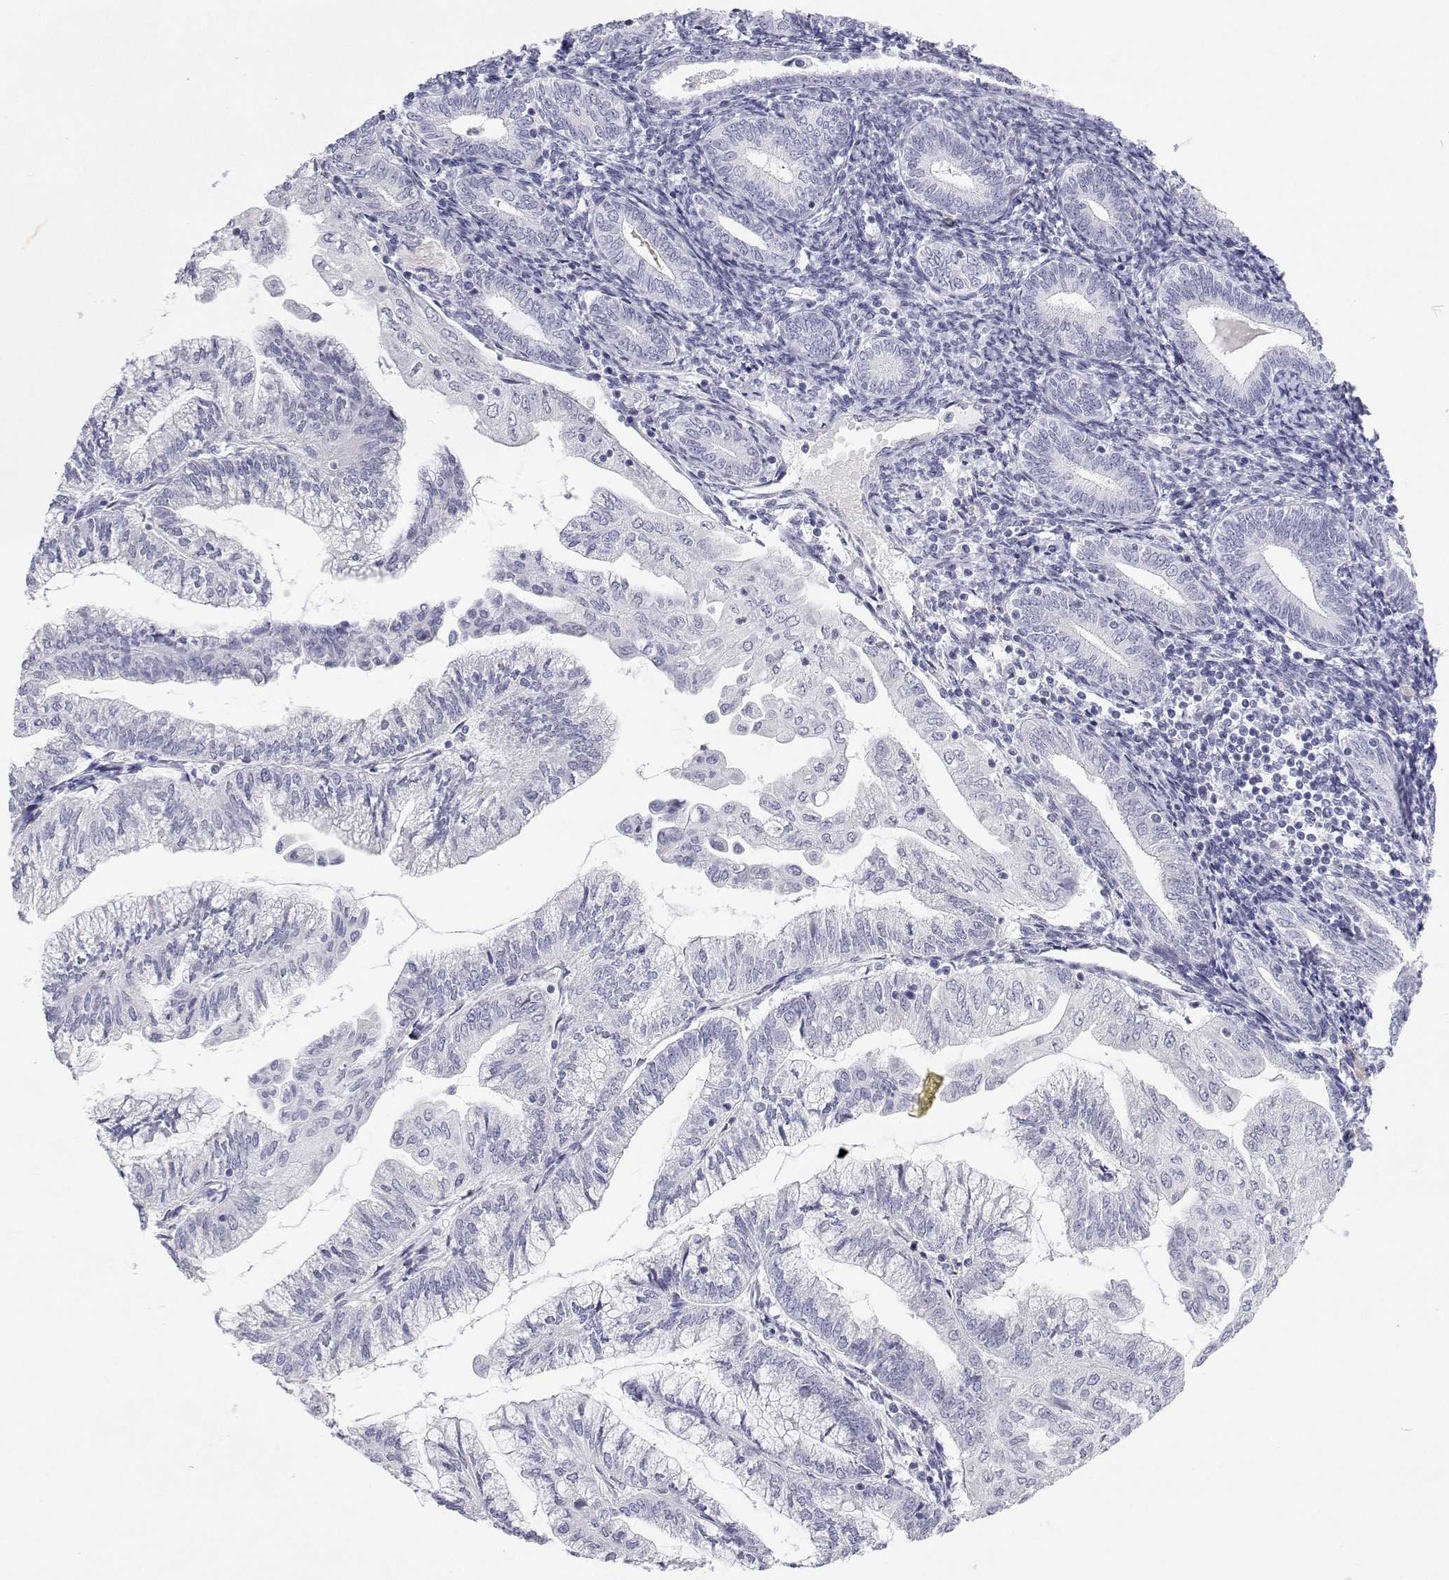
{"staining": {"intensity": "negative", "quantity": "none", "location": "none"}, "tissue": "endometrial cancer", "cell_type": "Tumor cells", "image_type": "cancer", "snomed": [{"axis": "morphology", "description": "Adenocarcinoma, NOS"}, {"axis": "topography", "description": "Endometrium"}], "caption": "This is a histopathology image of immunohistochemistry (IHC) staining of endometrial cancer (adenocarcinoma), which shows no expression in tumor cells.", "gene": "TTN", "patient": {"sex": "female", "age": 55}}